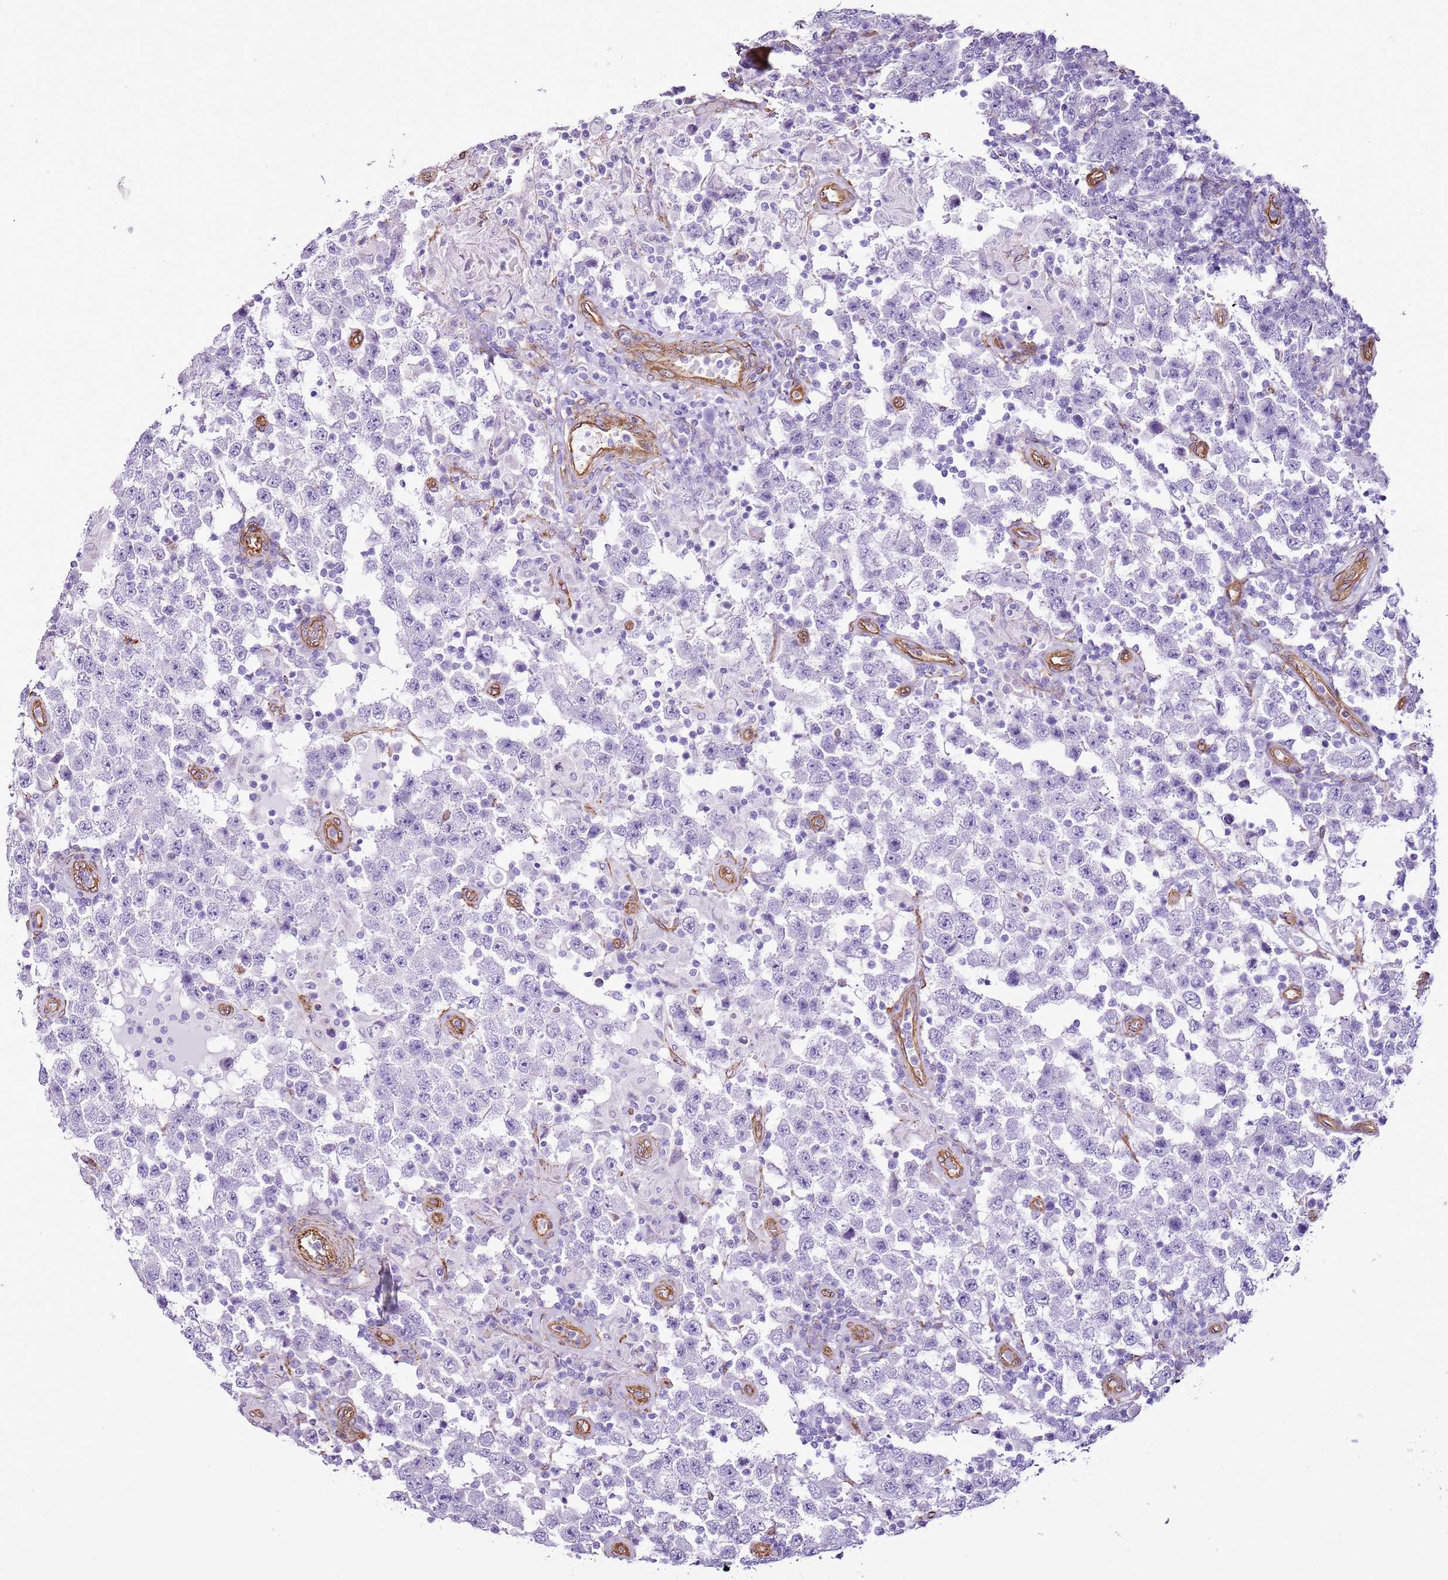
{"staining": {"intensity": "negative", "quantity": "none", "location": "none"}, "tissue": "testis cancer", "cell_type": "Tumor cells", "image_type": "cancer", "snomed": [{"axis": "morphology", "description": "Normal tissue, NOS"}, {"axis": "morphology", "description": "Urothelial carcinoma, High grade"}, {"axis": "morphology", "description": "Seminoma, NOS"}, {"axis": "morphology", "description": "Carcinoma, Embryonal, NOS"}, {"axis": "topography", "description": "Urinary bladder"}, {"axis": "topography", "description": "Testis"}], "caption": "A photomicrograph of testis cancer (embryonal carcinoma) stained for a protein exhibits no brown staining in tumor cells.", "gene": "CTDSPL", "patient": {"sex": "male", "age": 41}}